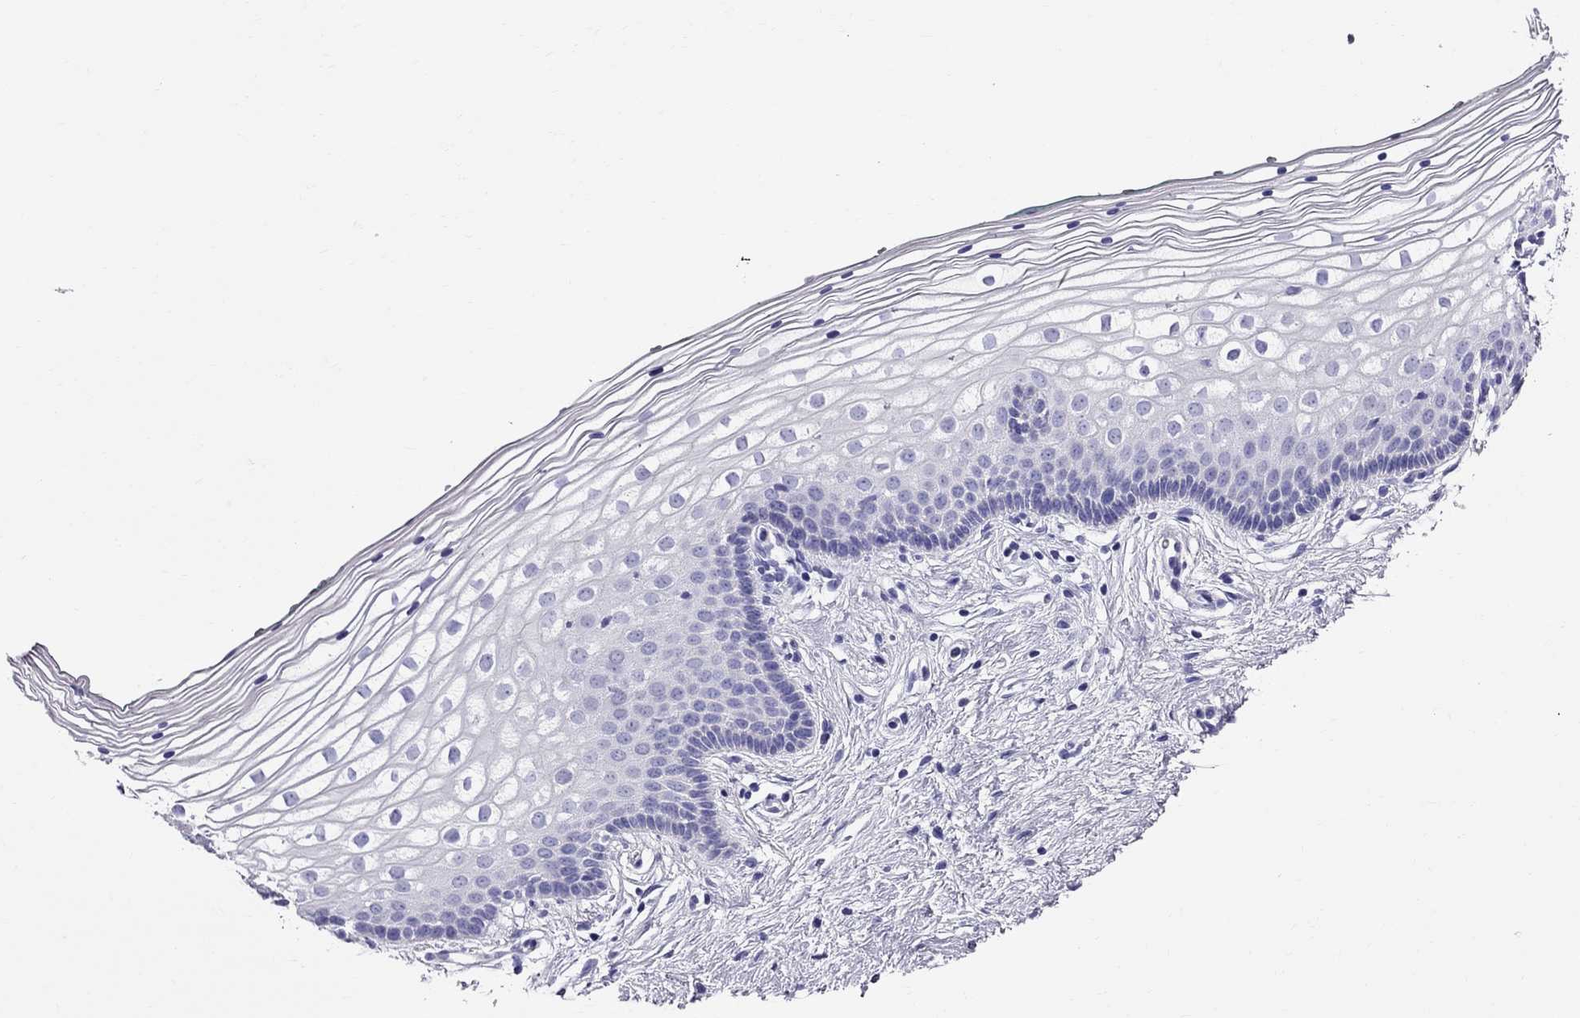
{"staining": {"intensity": "negative", "quantity": "none", "location": "none"}, "tissue": "vagina", "cell_type": "Squamous epithelial cells", "image_type": "normal", "snomed": [{"axis": "morphology", "description": "Normal tissue, NOS"}, {"axis": "topography", "description": "Vagina"}], "caption": "This is an IHC photomicrograph of normal human vagina. There is no staining in squamous epithelial cells.", "gene": "TTLL13", "patient": {"sex": "female", "age": 36}}